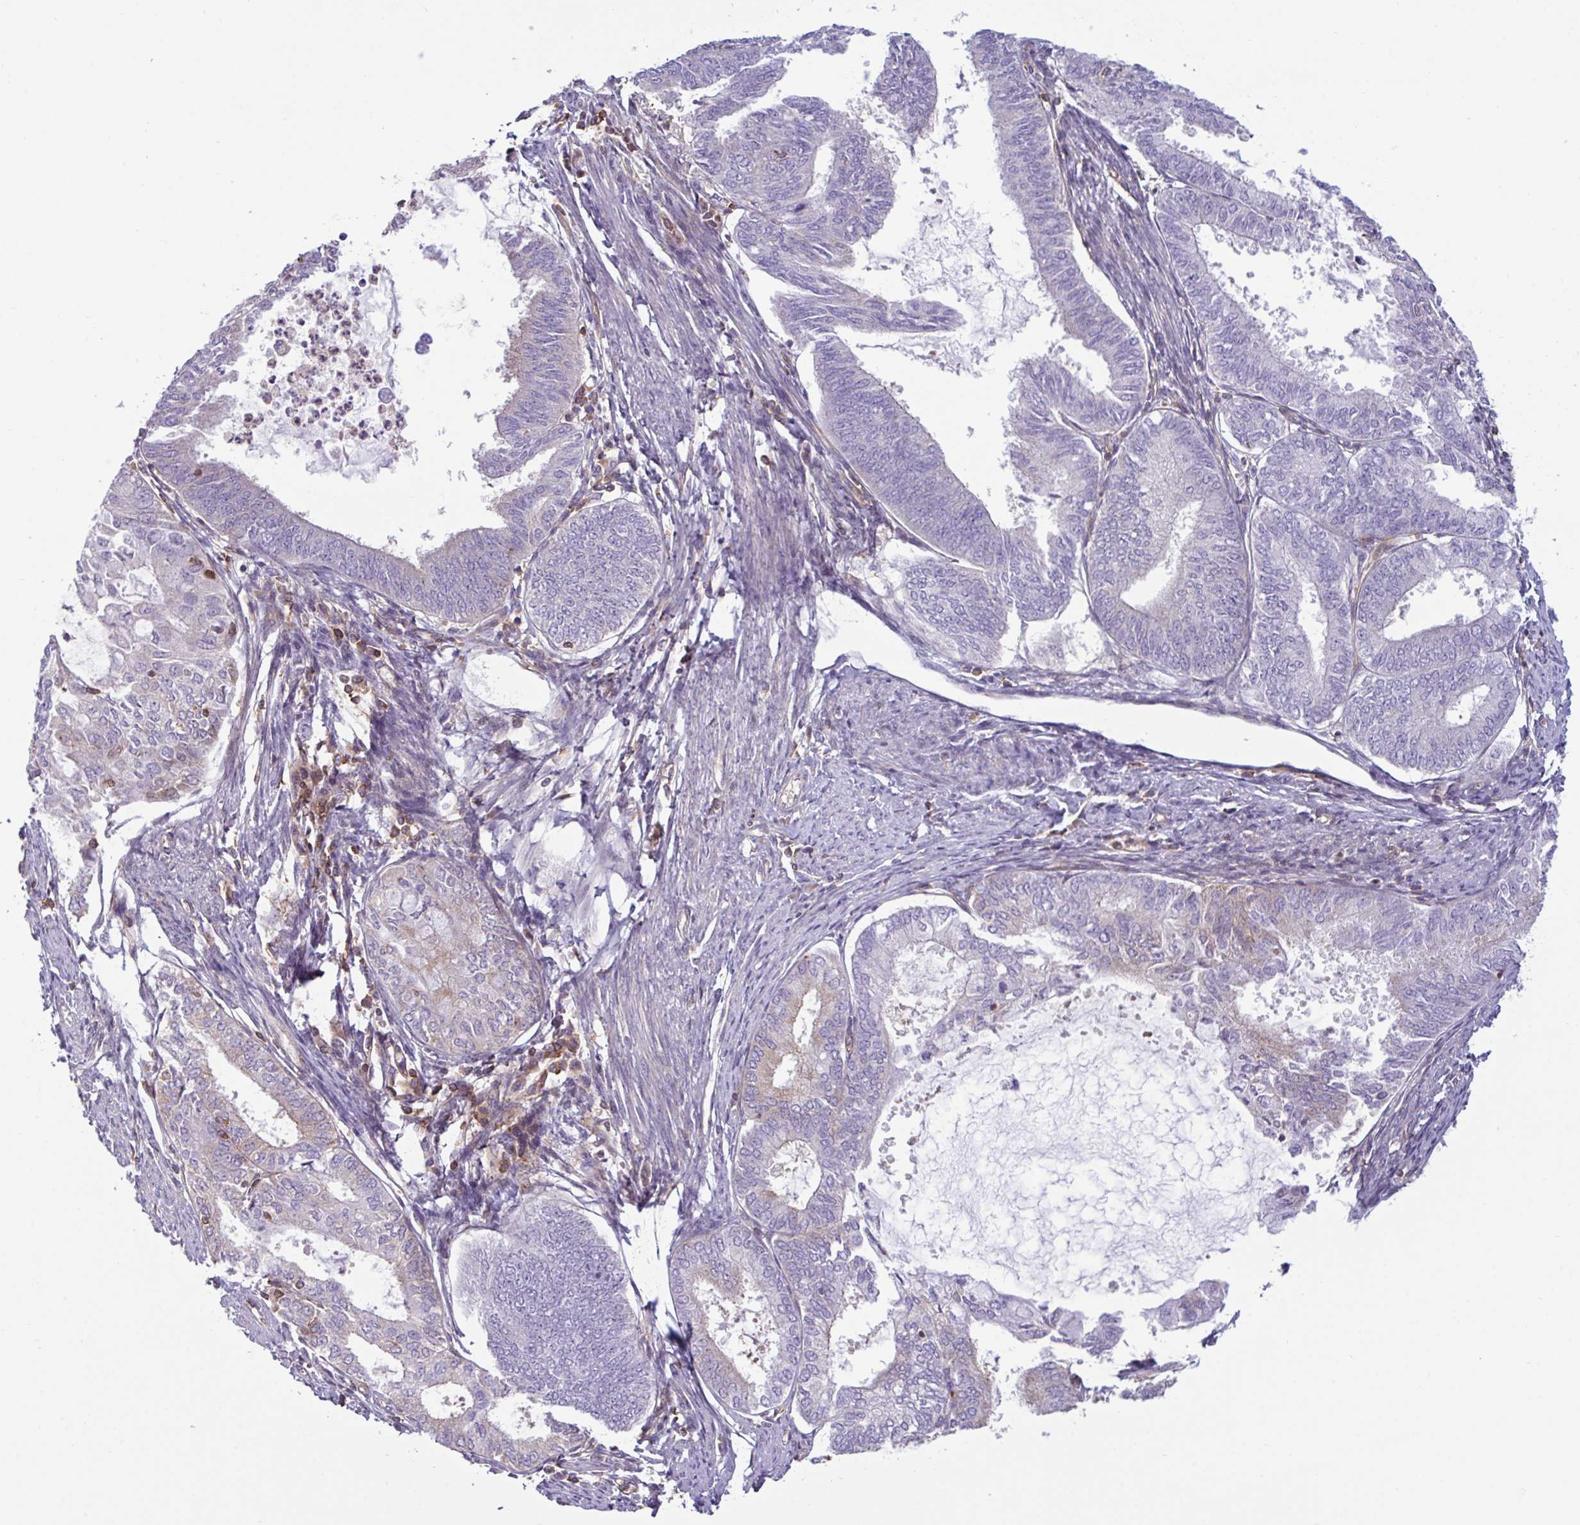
{"staining": {"intensity": "moderate", "quantity": "<25%", "location": "cytoplasmic/membranous"}, "tissue": "endometrial cancer", "cell_type": "Tumor cells", "image_type": "cancer", "snomed": [{"axis": "morphology", "description": "Adenocarcinoma, NOS"}, {"axis": "topography", "description": "Endometrium"}], "caption": "Endometrial cancer stained with DAB (3,3'-diaminobenzidine) immunohistochemistry (IHC) reveals low levels of moderate cytoplasmic/membranous positivity in about <25% of tumor cells.", "gene": "TSC22D3", "patient": {"sex": "female", "age": 86}}